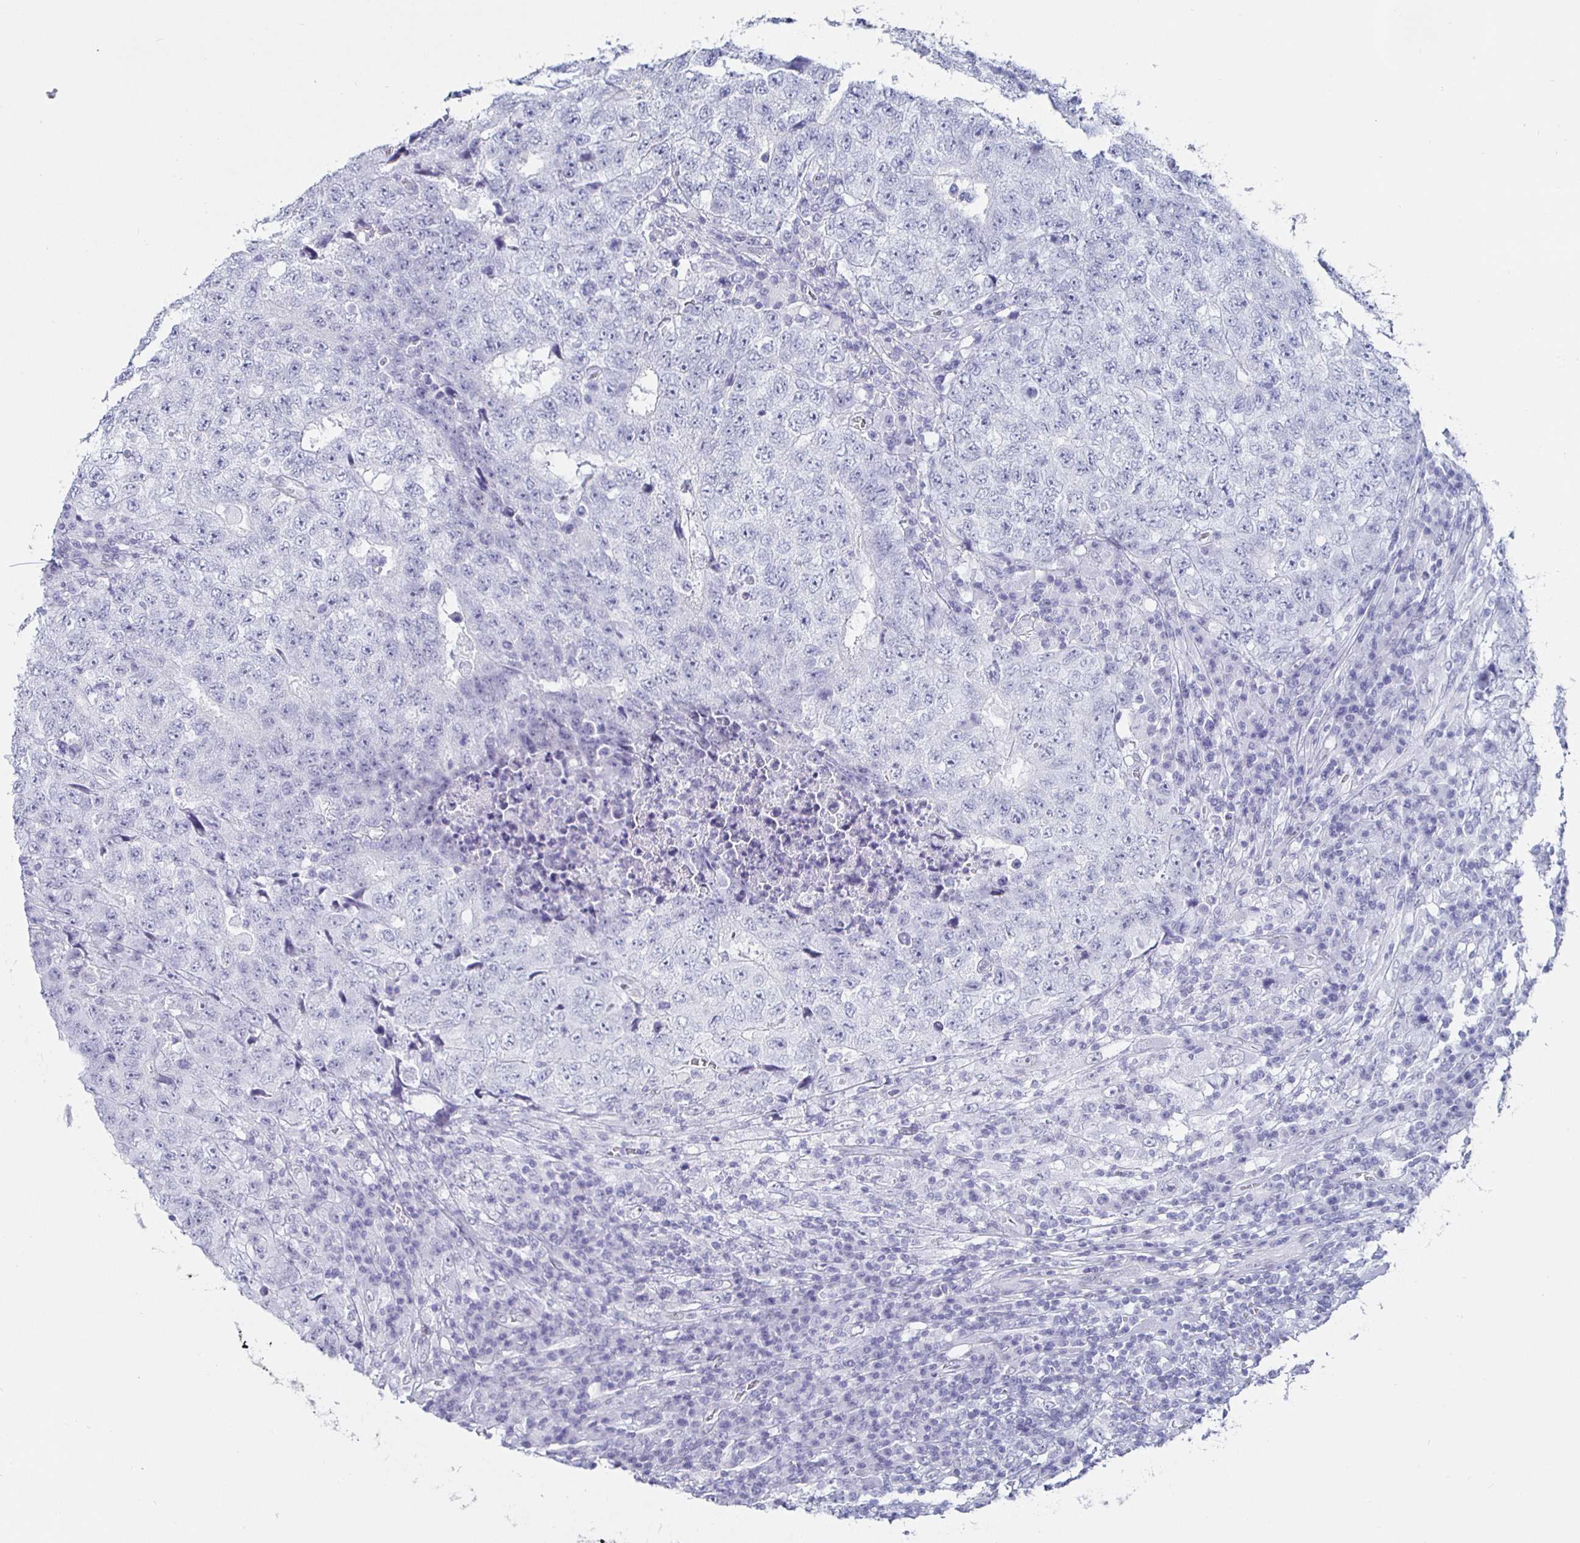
{"staining": {"intensity": "negative", "quantity": "none", "location": "none"}, "tissue": "testis cancer", "cell_type": "Tumor cells", "image_type": "cancer", "snomed": [{"axis": "morphology", "description": "Necrosis, NOS"}, {"axis": "morphology", "description": "Carcinoma, Embryonal, NOS"}, {"axis": "topography", "description": "Testis"}], "caption": "This is an immunohistochemistry image of embryonal carcinoma (testis). There is no positivity in tumor cells.", "gene": "KRT4", "patient": {"sex": "male", "age": 19}}